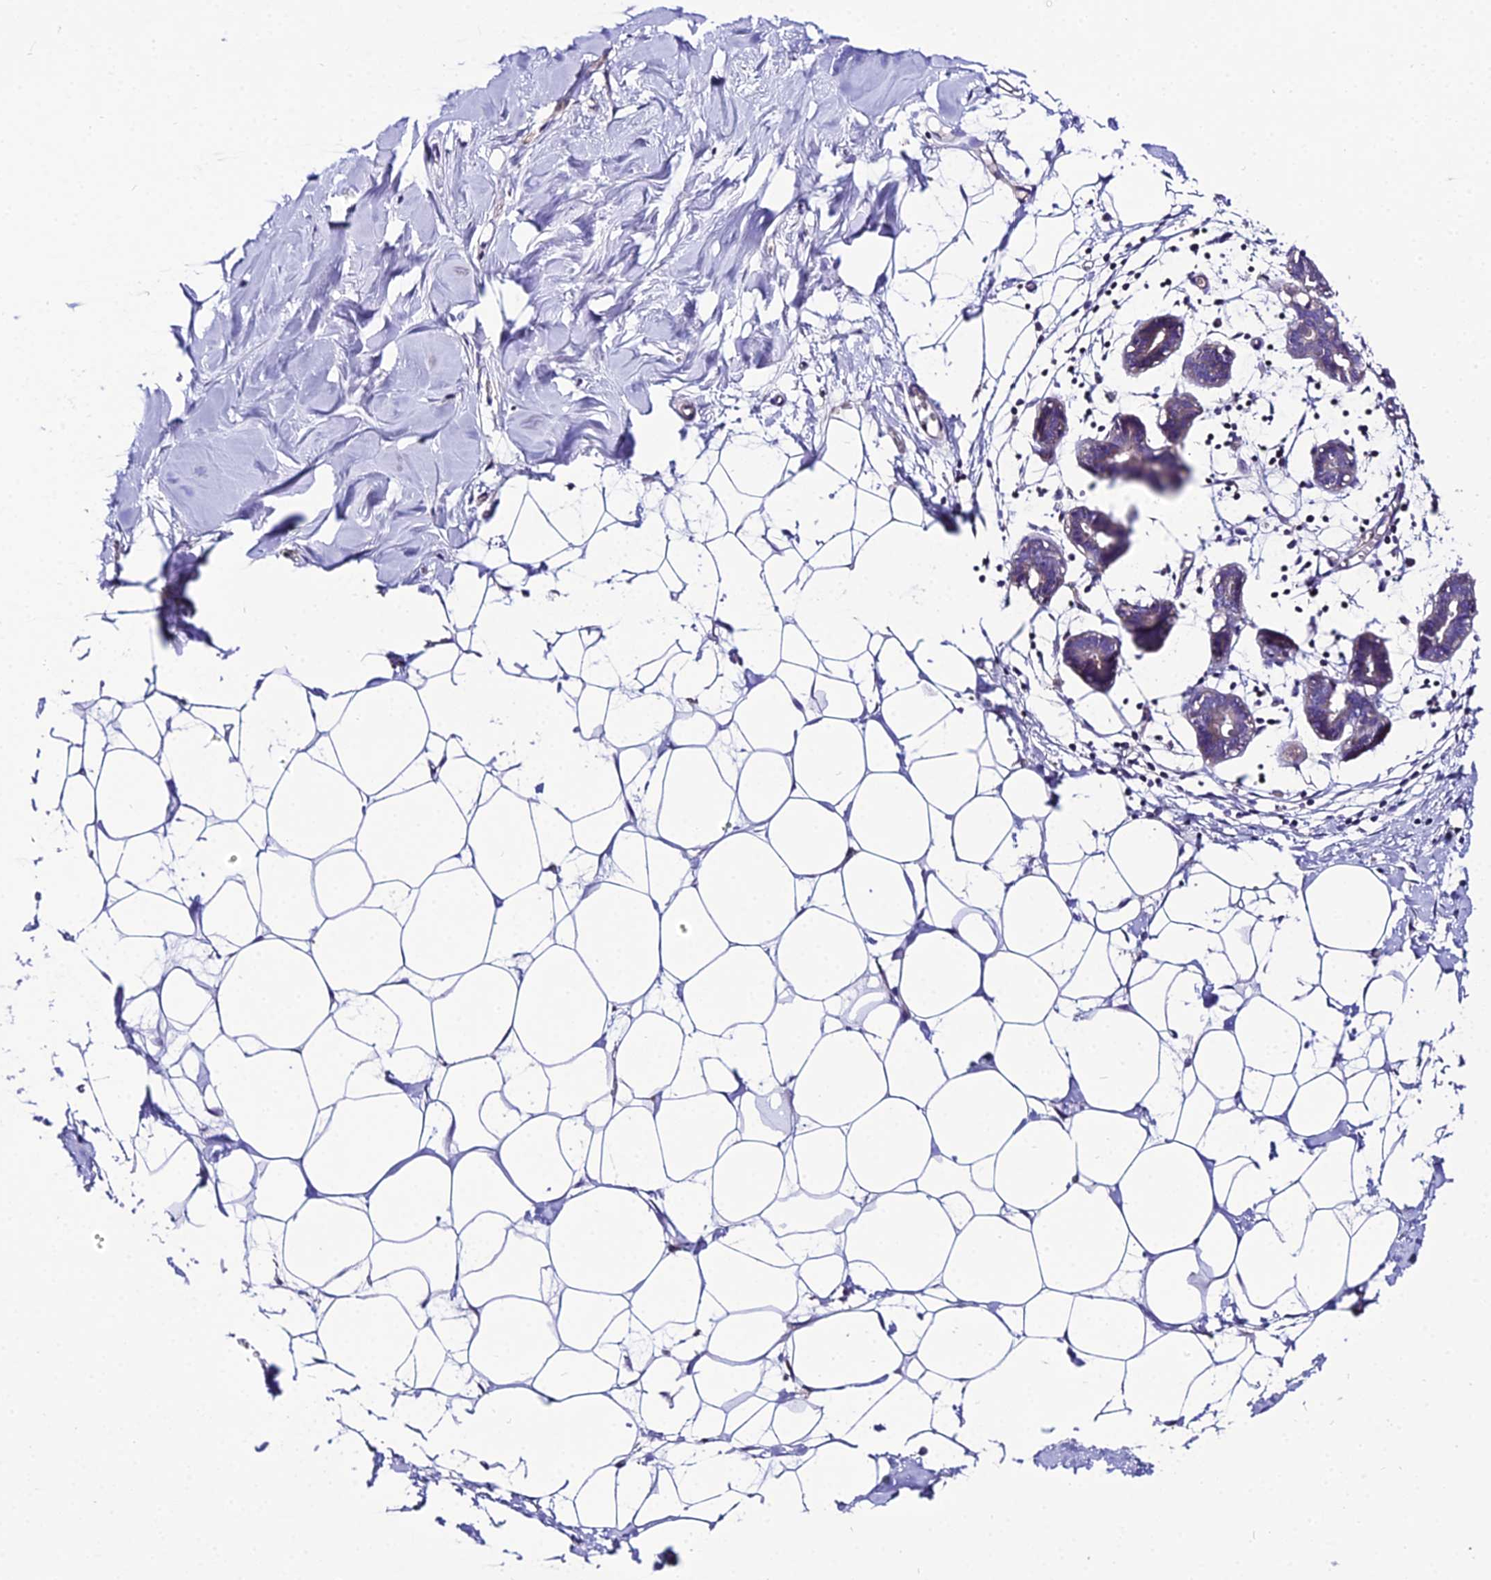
{"staining": {"intensity": "negative", "quantity": "none", "location": "none"}, "tissue": "breast", "cell_type": "Adipocytes", "image_type": "normal", "snomed": [{"axis": "morphology", "description": "Normal tissue, NOS"}, {"axis": "topography", "description": "Breast"}], "caption": "The histopathology image exhibits no staining of adipocytes in unremarkable breast. (DAB (3,3'-diaminobenzidine) IHC, high magnification).", "gene": "SHQ1", "patient": {"sex": "female", "age": 27}}